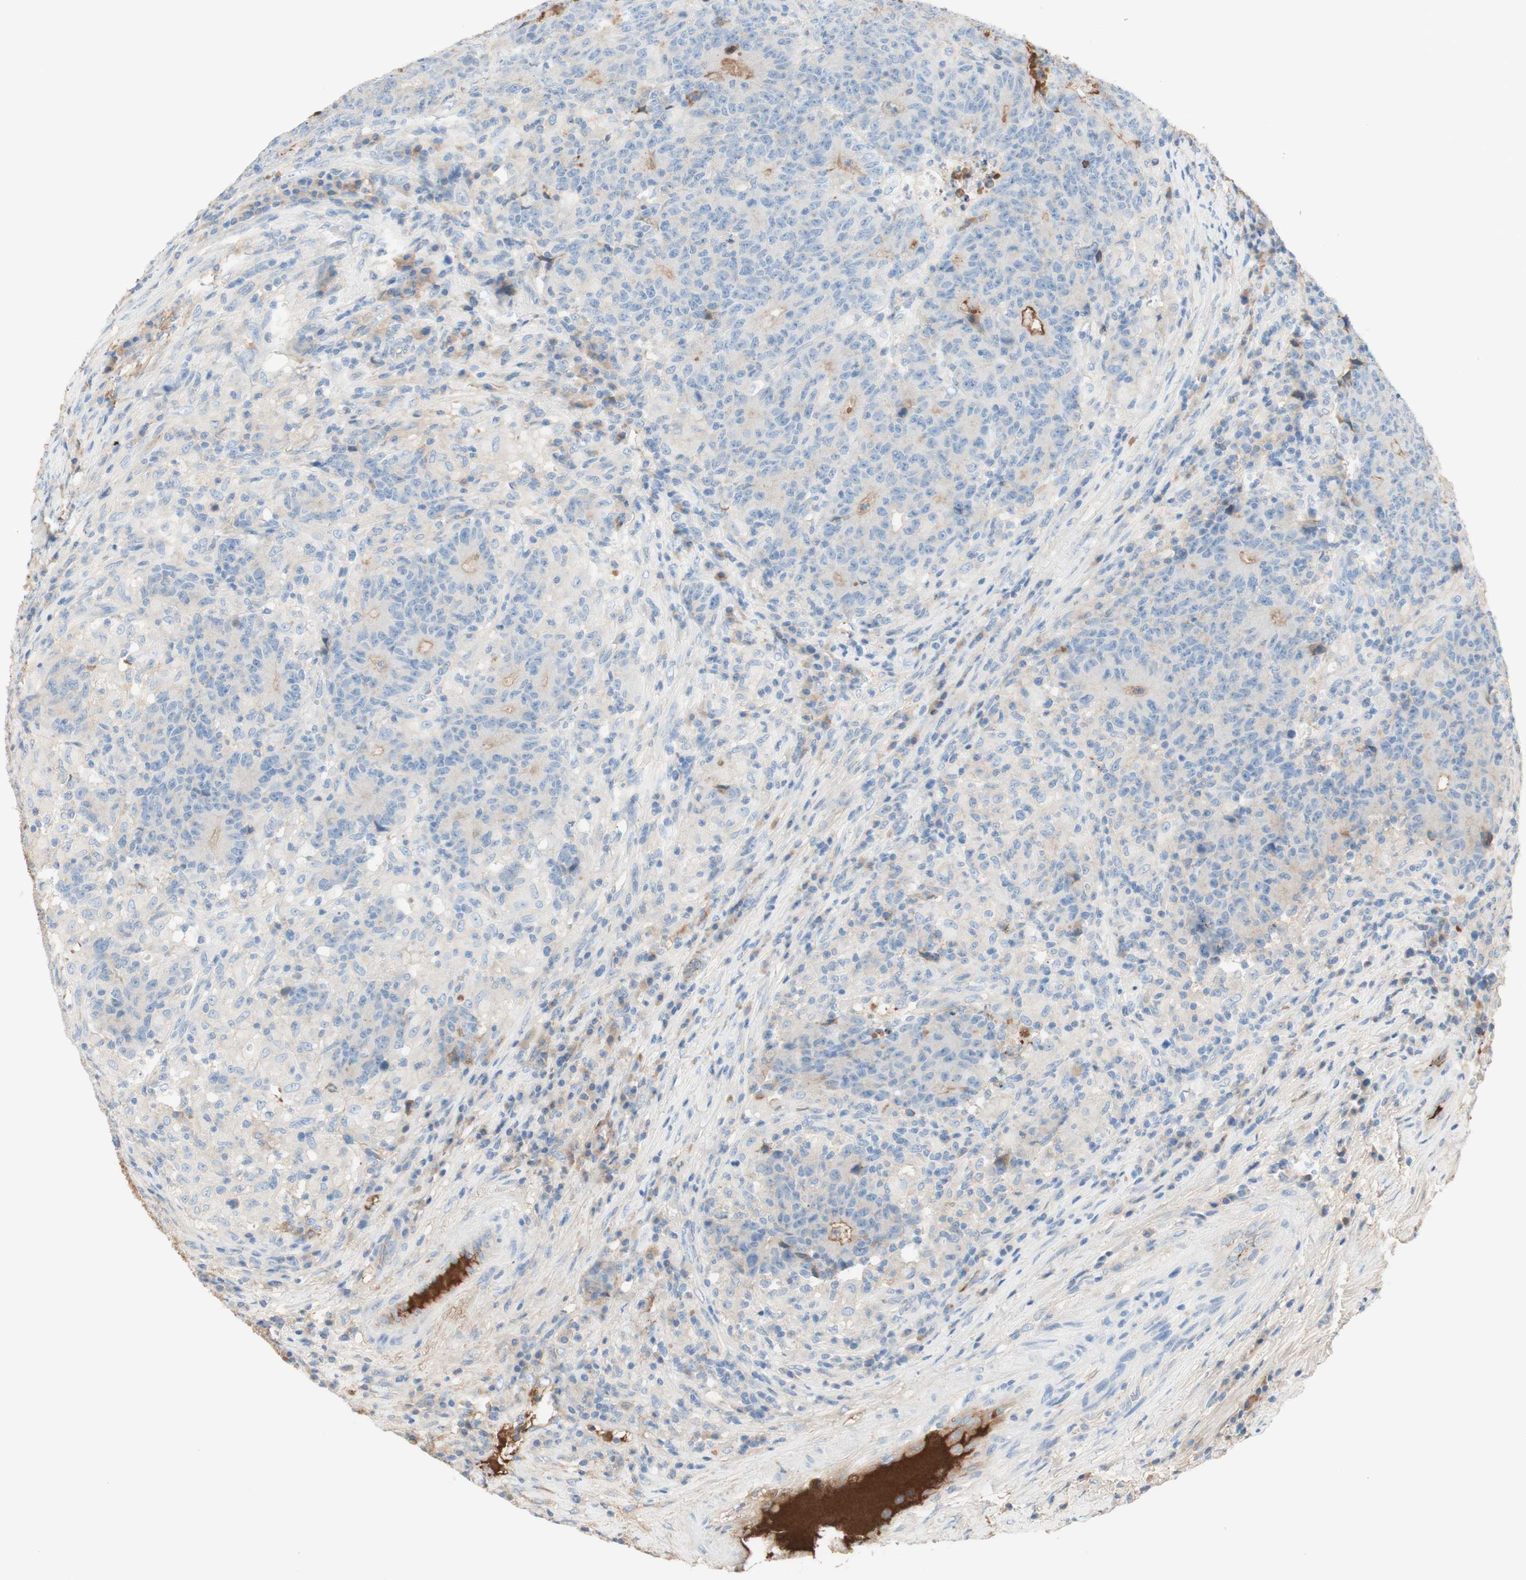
{"staining": {"intensity": "negative", "quantity": "none", "location": "none"}, "tissue": "colorectal cancer", "cell_type": "Tumor cells", "image_type": "cancer", "snomed": [{"axis": "morphology", "description": "Normal tissue, NOS"}, {"axis": "morphology", "description": "Adenocarcinoma, NOS"}, {"axis": "topography", "description": "Colon"}], "caption": "Colorectal cancer was stained to show a protein in brown. There is no significant staining in tumor cells.", "gene": "KNG1", "patient": {"sex": "female", "age": 75}}